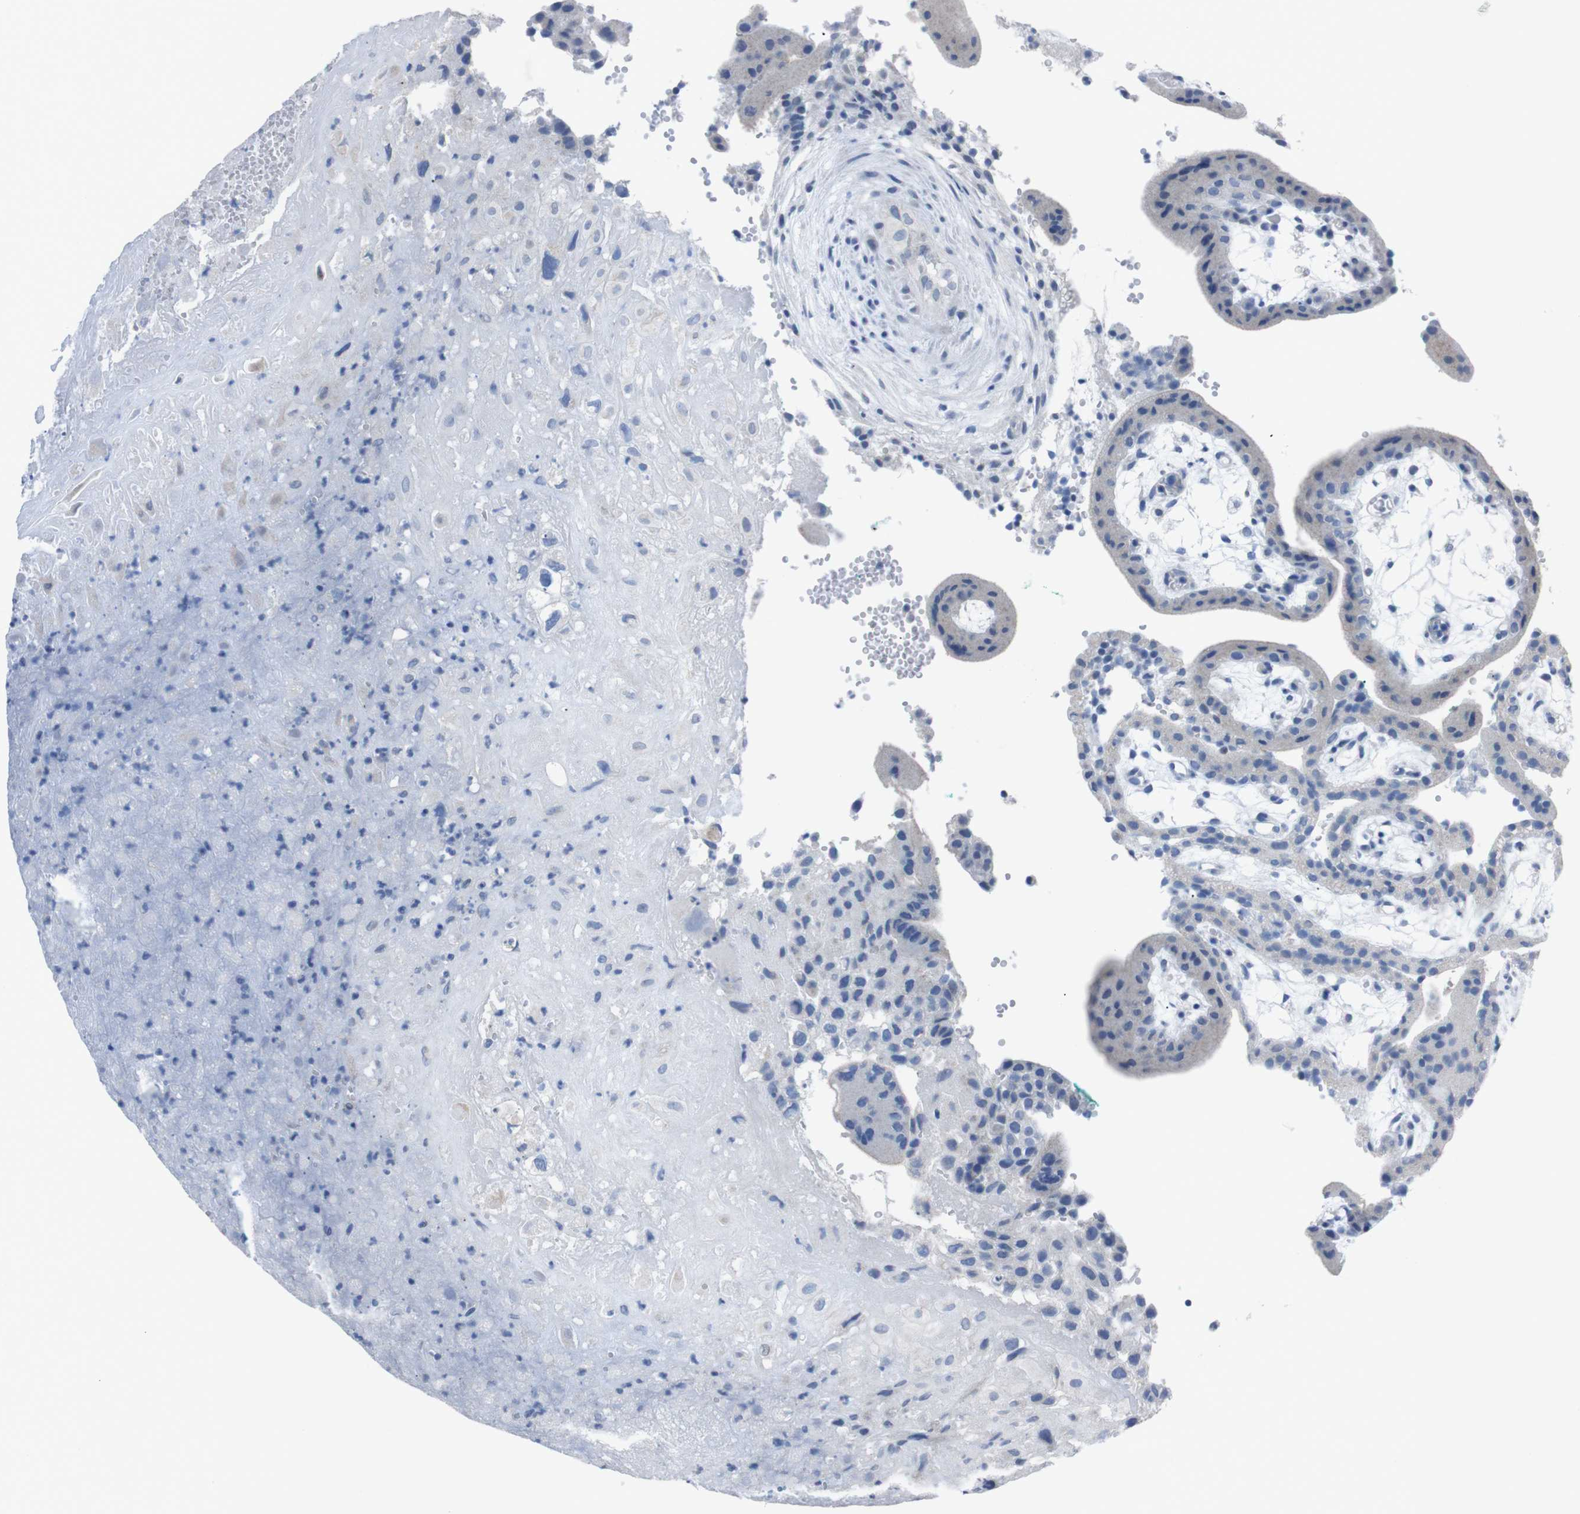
{"staining": {"intensity": "negative", "quantity": "none", "location": "none"}, "tissue": "placenta", "cell_type": "Decidual cells", "image_type": "normal", "snomed": [{"axis": "morphology", "description": "Normal tissue, NOS"}, {"axis": "topography", "description": "Placenta"}], "caption": "A micrograph of human placenta is negative for staining in decidual cells. (Brightfield microscopy of DAB IHC at high magnification).", "gene": "IRF4", "patient": {"sex": "female", "age": 18}}